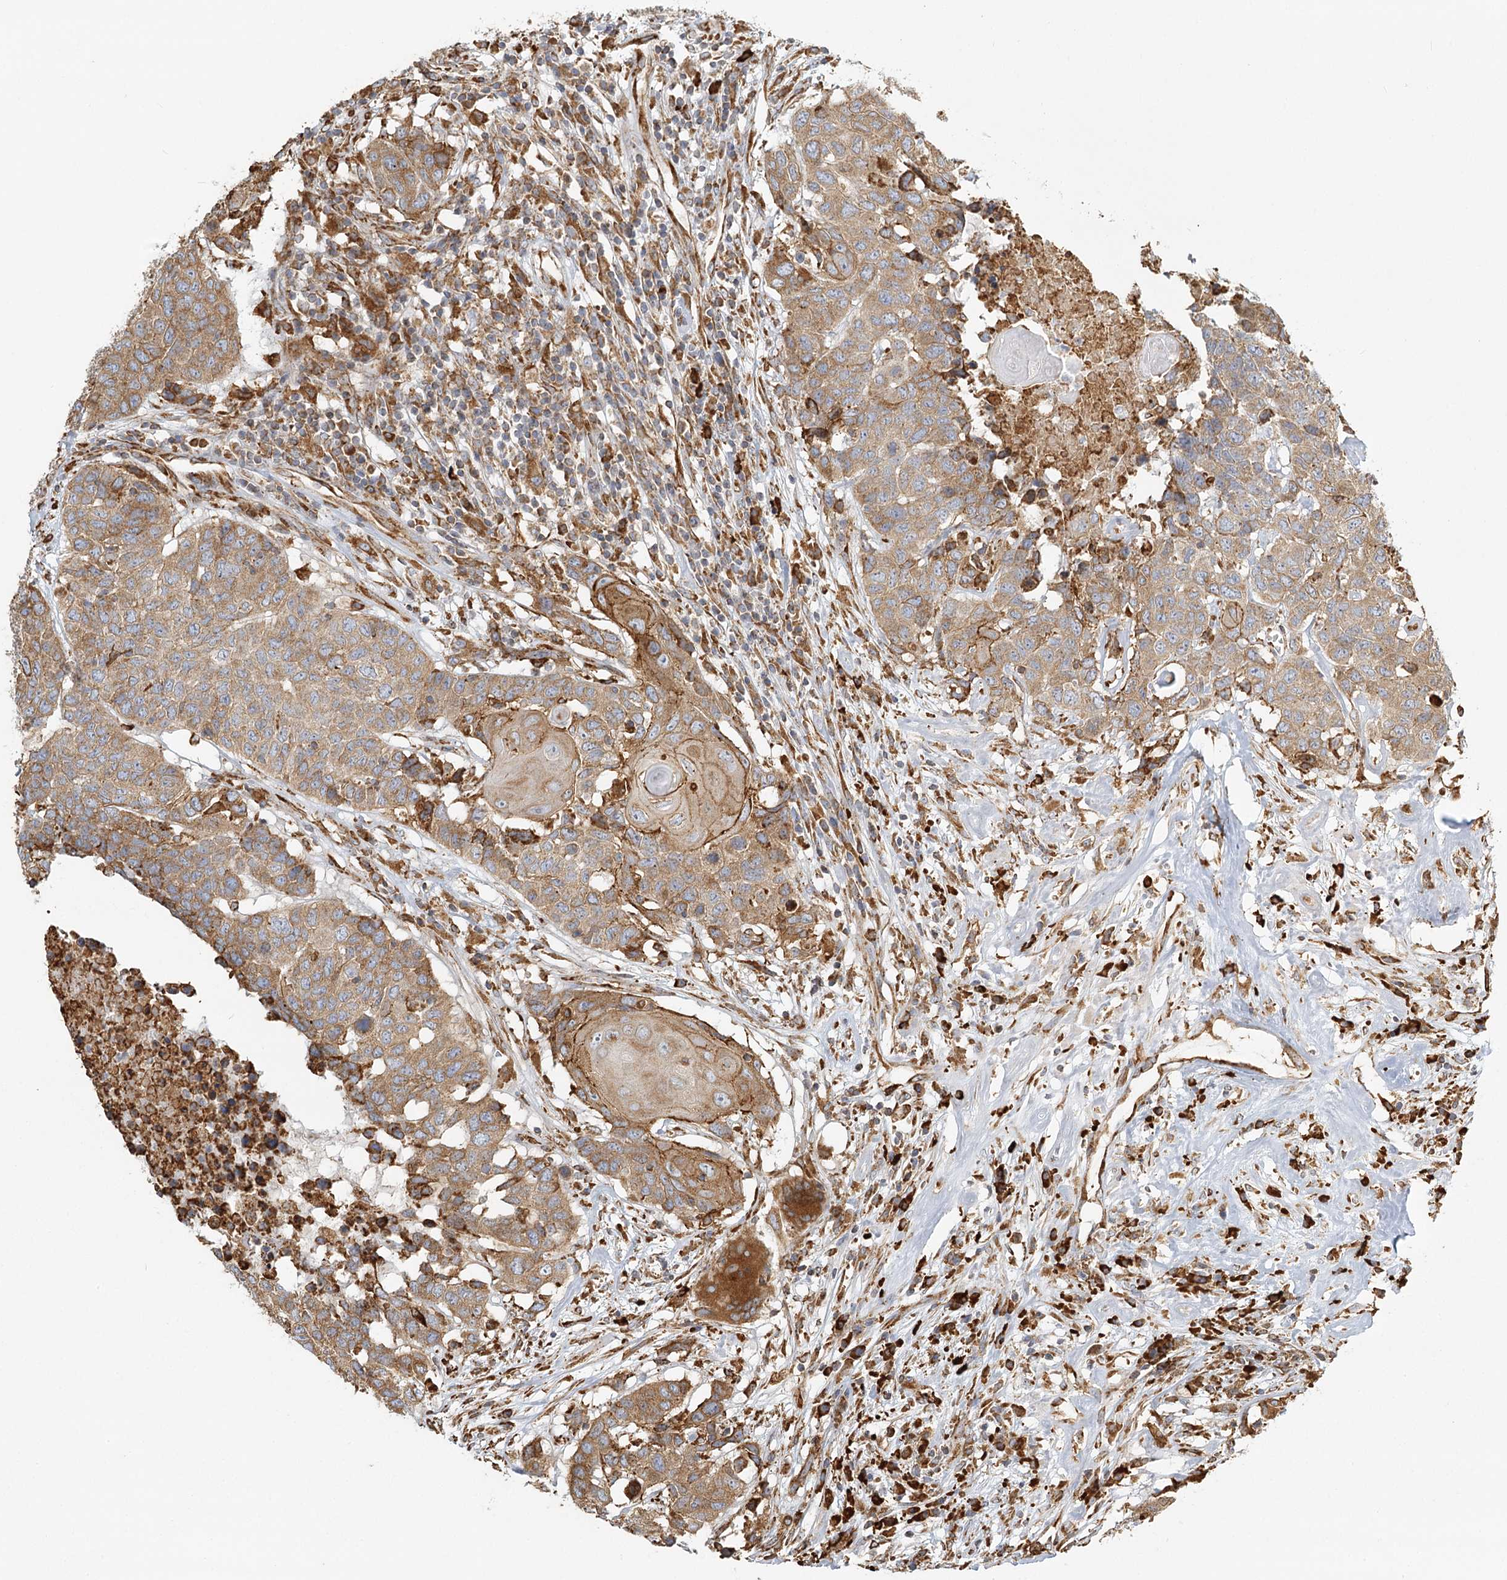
{"staining": {"intensity": "moderate", "quantity": ">75%", "location": "cytoplasmic/membranous"}, "tissue": "head and neck cancer", "cell_type": "Tumor cells", "image_type": "cancer", "snomed": [{"axis": "morphology", "description": "Squamous cell carcinoma, NOS"}, {"axis": "topography", "description": "Head-Neck"}], "caption": "A brown stain shows moderate cytoplasmic/membranous expression of a protein in squamous cell carcinoma (head and neck) tumor cells. (DAB (3,3'-diaminobenzidine) IHC, brown staining for protein, blue staining for nuclei).", "gene": "TAS1R1", "patient": {"sex": "male", "age": 66}}